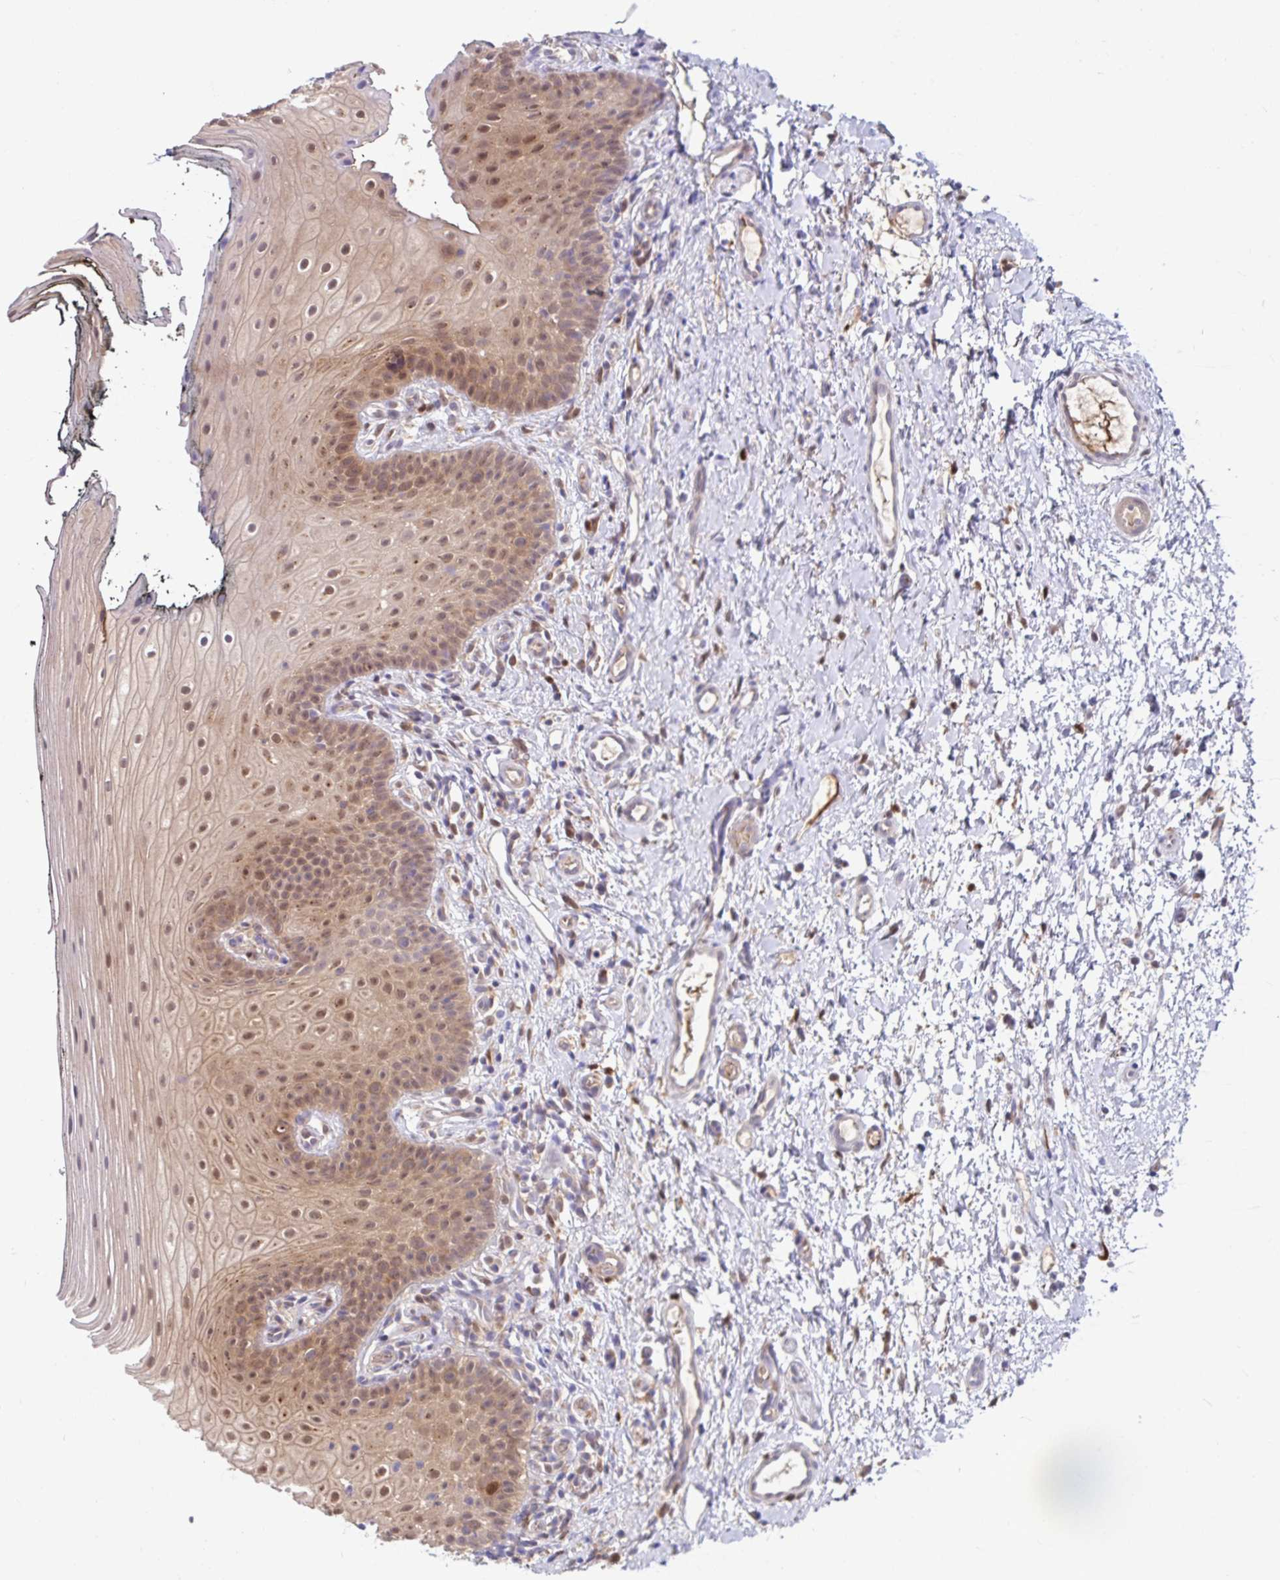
{"staining": {"intensity": "moderate", "quantity": ">75%", "location": "nuclear"}, "tissue": "oral mucosa", "cell_type": "Squamous epithelial cells", "image_type": "normal", "snomed": [{"axis": "morphology", "description": "Normal tissue, NOS"}, {"axis": "topography", "description": "Oral tissue"}], "caption": "DAB (3,3'-diaminobenzidine) immunohistochemical staining of unremarkable oral mucosa shows moderate nuclear protein staining in about >75% of squamous epithelial cells.", "gene": "BLVRA", "patient": {"sex": "male", "age": 75}}